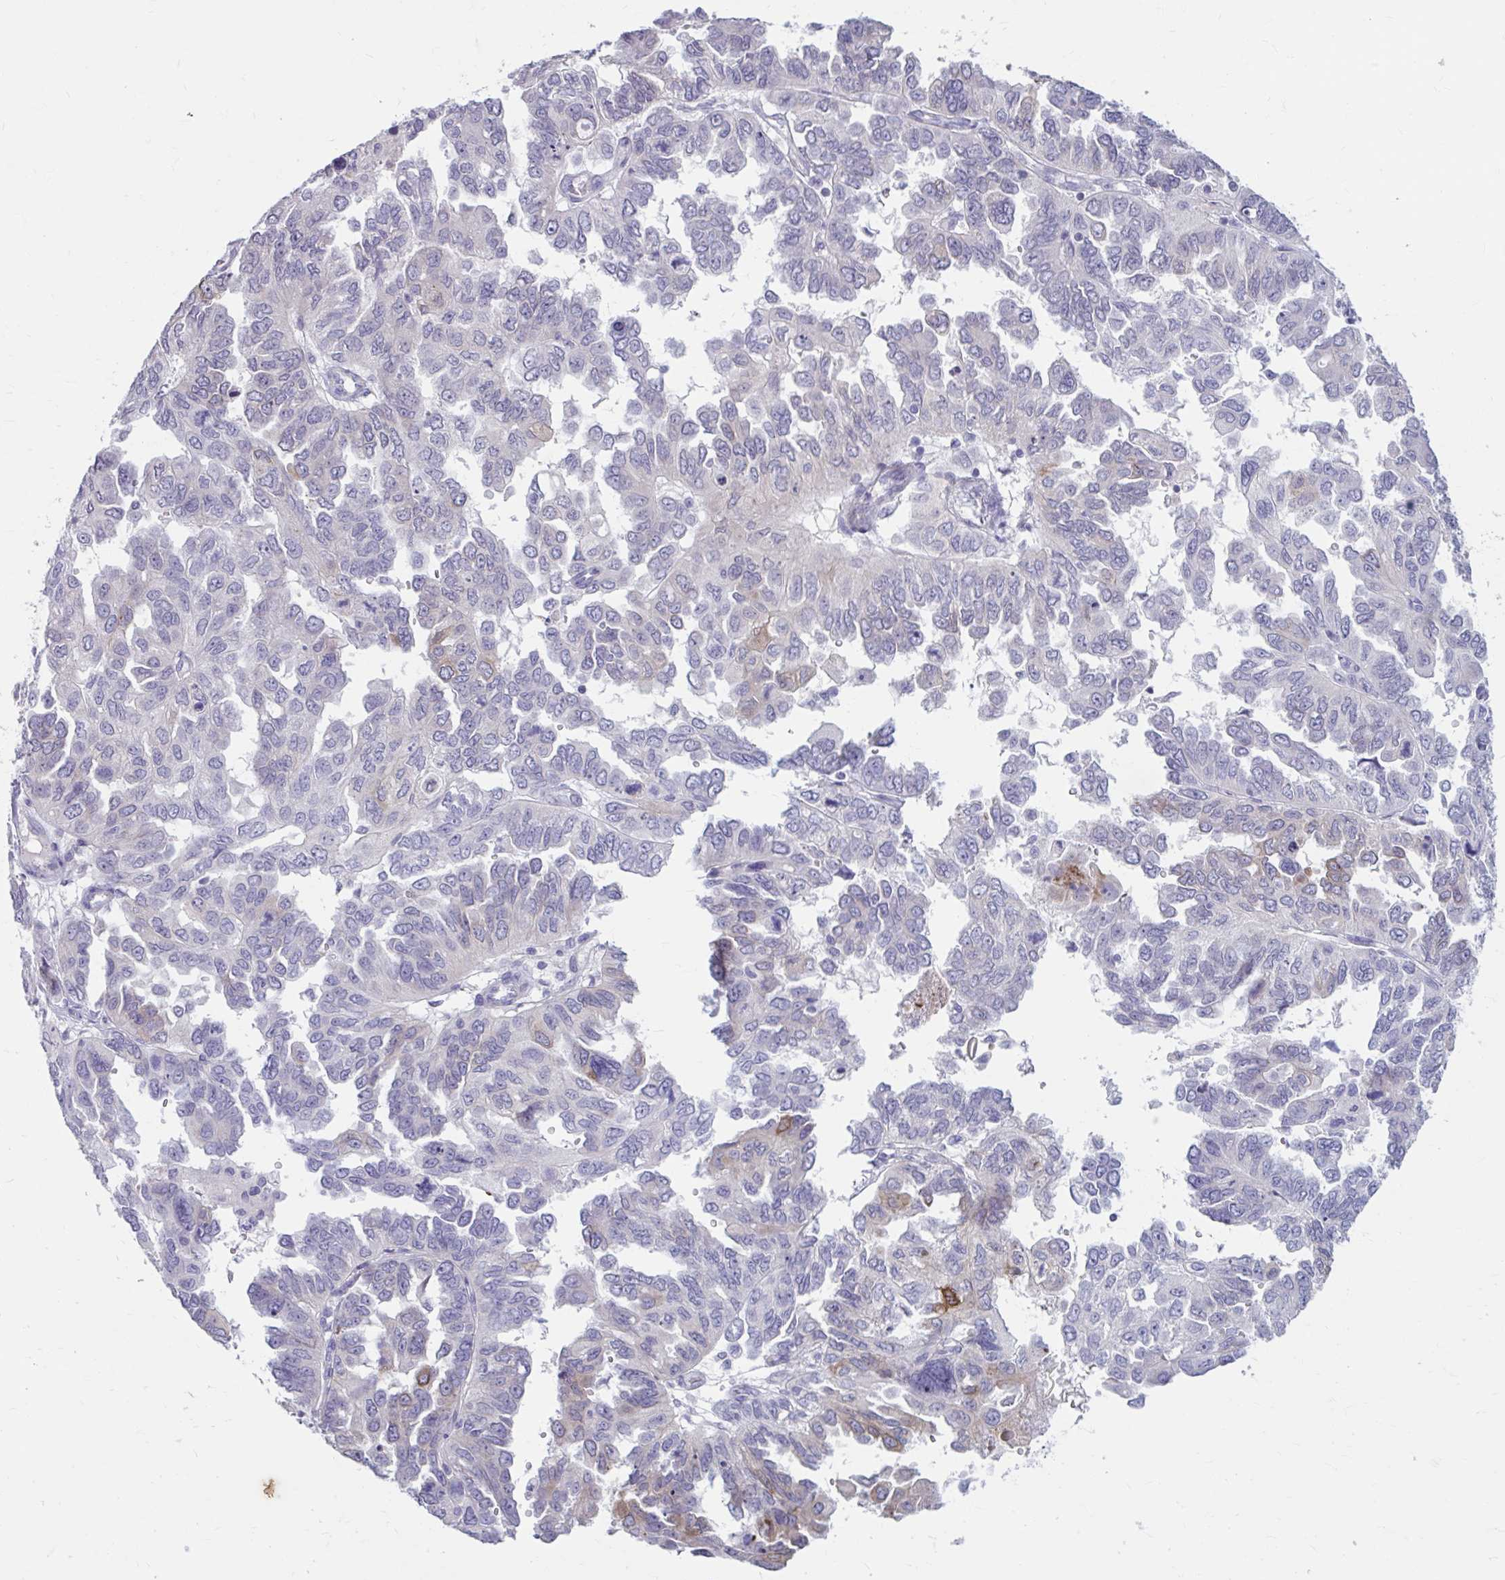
{"staining": {"intensity": "moderate", "quantity": "<25%", "location": "cytoplasmic/membranous"}, "tissue": "ovarian cancer", "cell_type": "Tumor cells", "image_type": "cancer", "snomed": [{"axis": "morphology", "description": "Cystadenocarcinoma, serous, NOS"}, {"axis": "topography", "description": "Ovary"}], "caption": "Protein expression analysis of human ovarian cancer (serous cystadenocarcinoma) reveals moderate cytoplasmic/membranous expression in about <25% of tumor cells.", "gene": "MSMO1", "patient": {"sex": "female", "age": 53}}